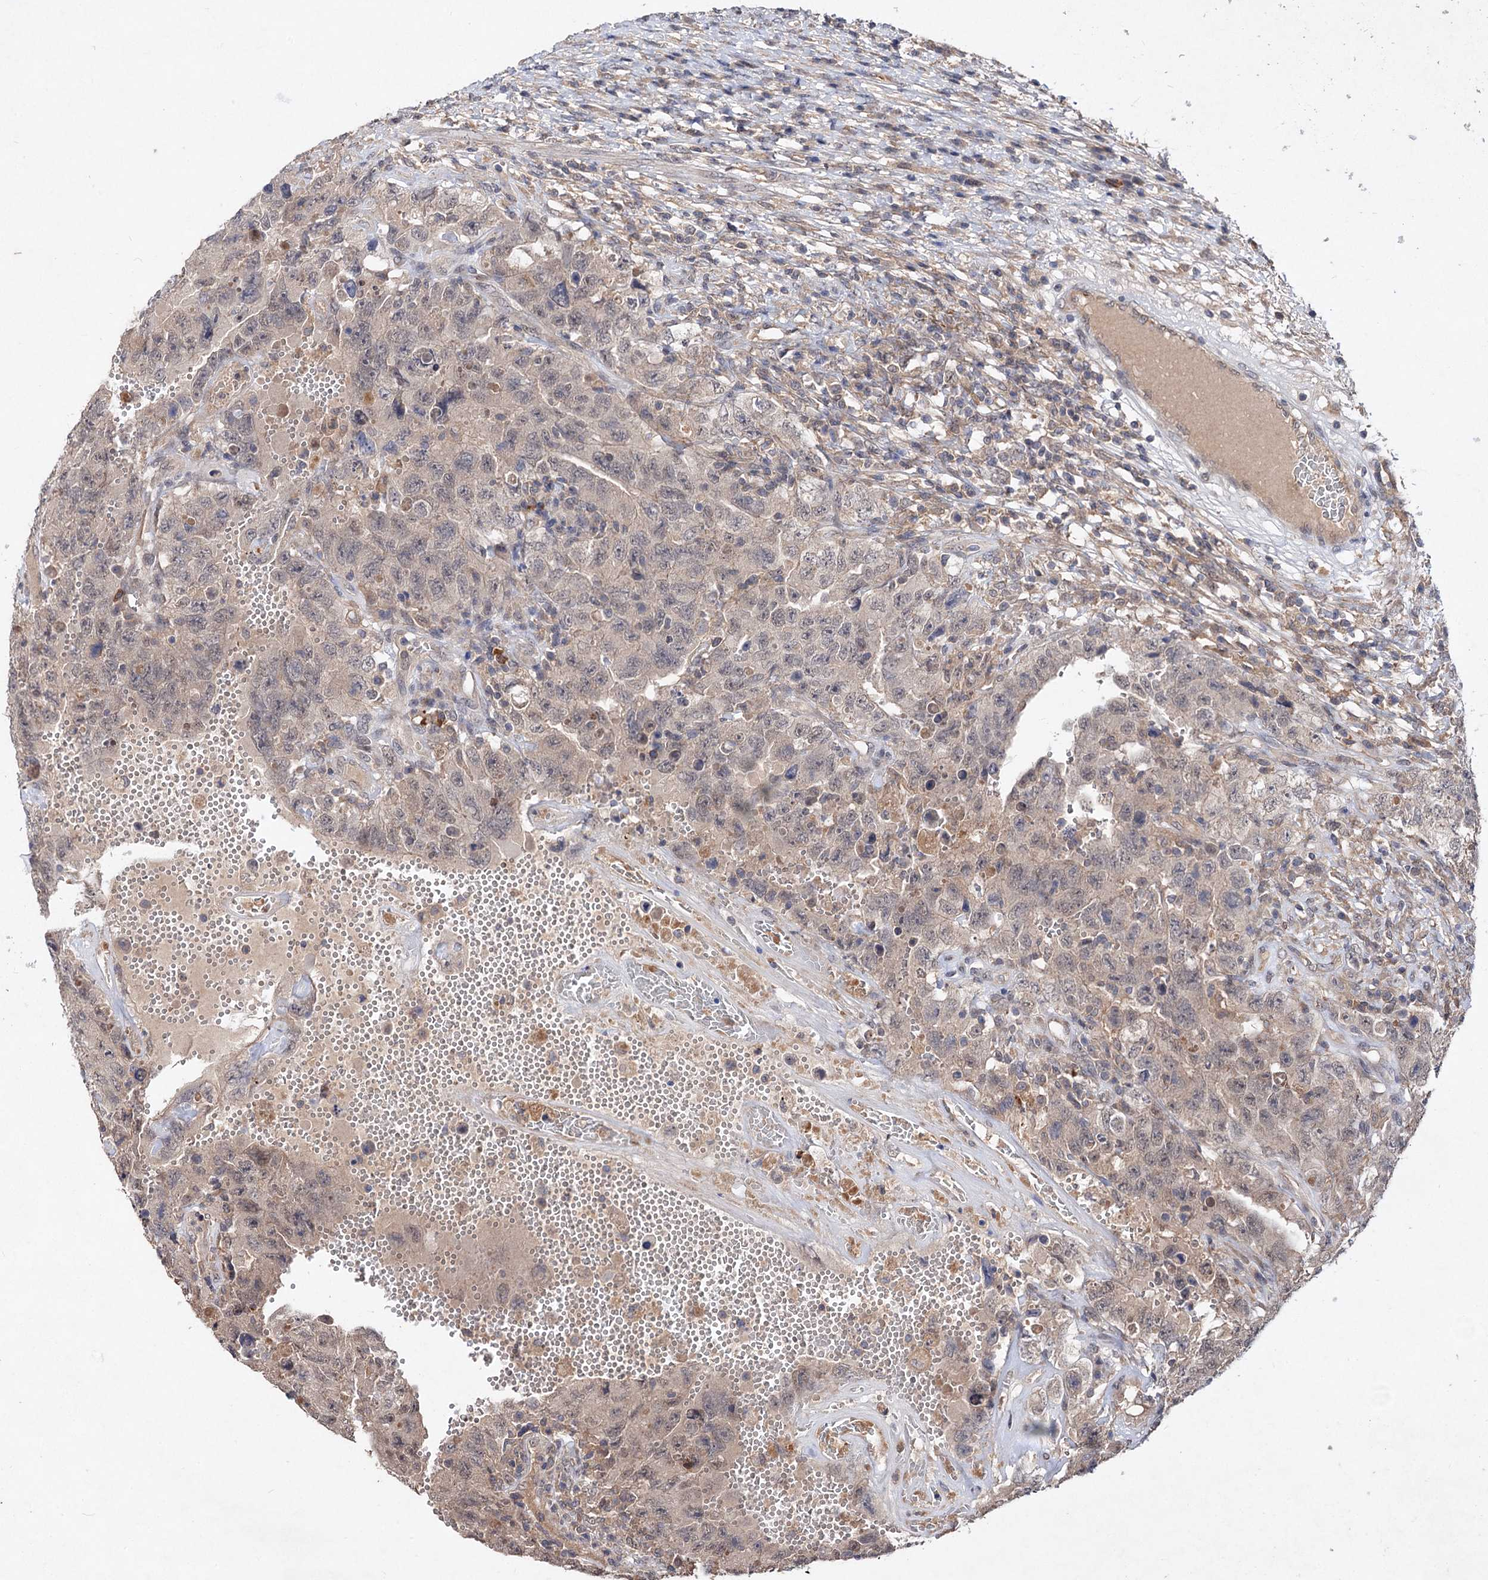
{"staining": {"intensity": "weak", "quantity": "25%-75%", "location": "nuclear"}, "tissue": "testis cancer", "cell_type": "Tumor cells", "image_type": "cancer", "snomed": [{"axis": "morphology", "description": "Carcinoma, Embryonal, NOS"}, {"axis": "topography", "description": "Testis"}], "caption": "Immunohistochemical staining of testis embryonal carcinoma exhibits low levels of weak nuclear staining in about 25%-75% of tumor cells.", "gene": "NUDCD2", "patient": {"sex": "male", "age": 26}}